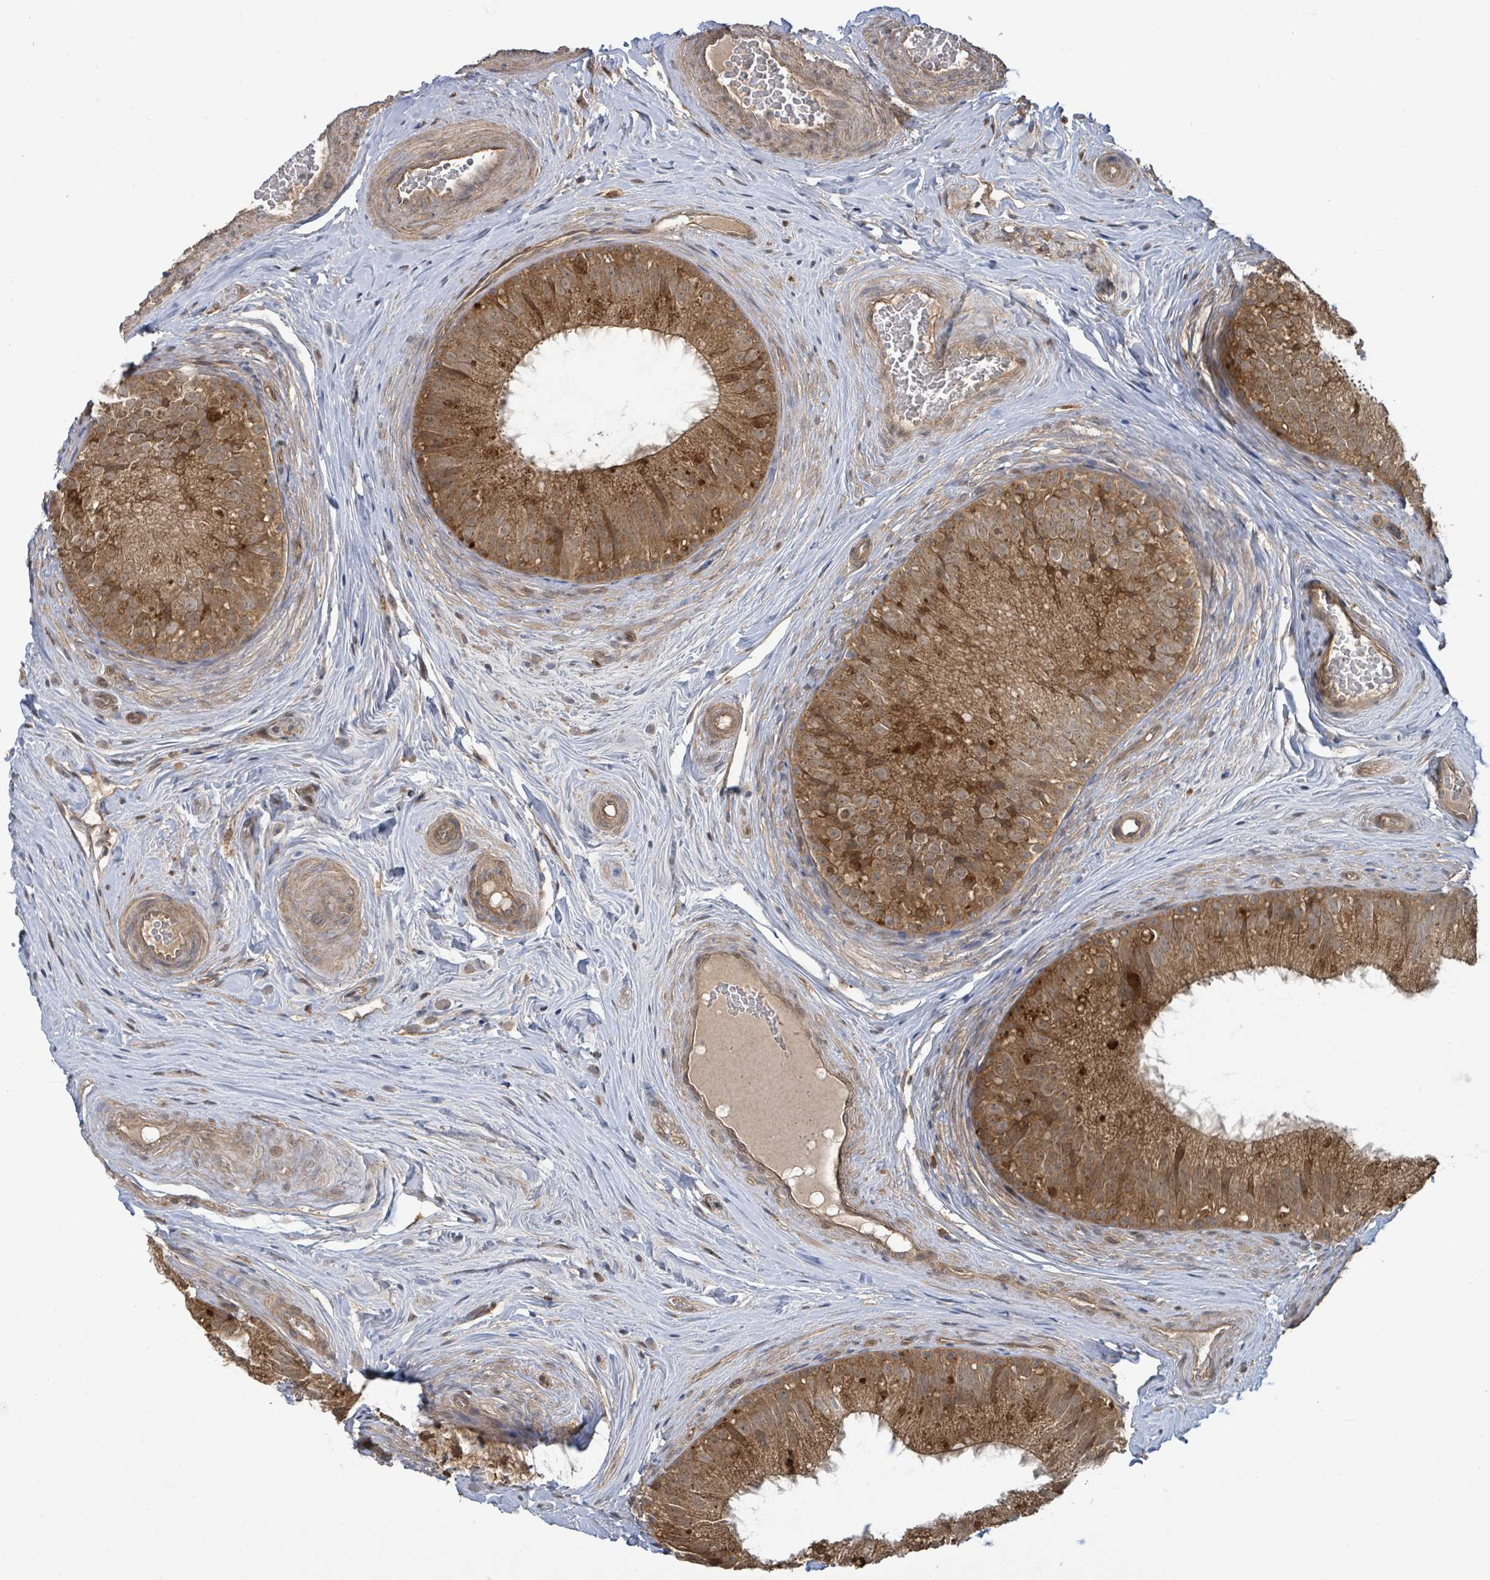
{"staining": {"intensity": "strong", "quantity": ">75%", "location": "cytoplasmic/membranous"}, "tissue": "epididymis", "cell_type": "Glandular cells", "image_type": "normal", "snomed": [{"axis": "morphology", "description": "Normal tissue, NOS"}, {"axis": "topography", "description": "Epididymis"}], "caption": "Approximately >75% of glandular cells in benign epididymis display strong cytoplasmic/membranous protein staining as visualized by brown immunohistochemical staining.", "gene": "ARPIN", "patient": {"sex": "male", "age": 34}}